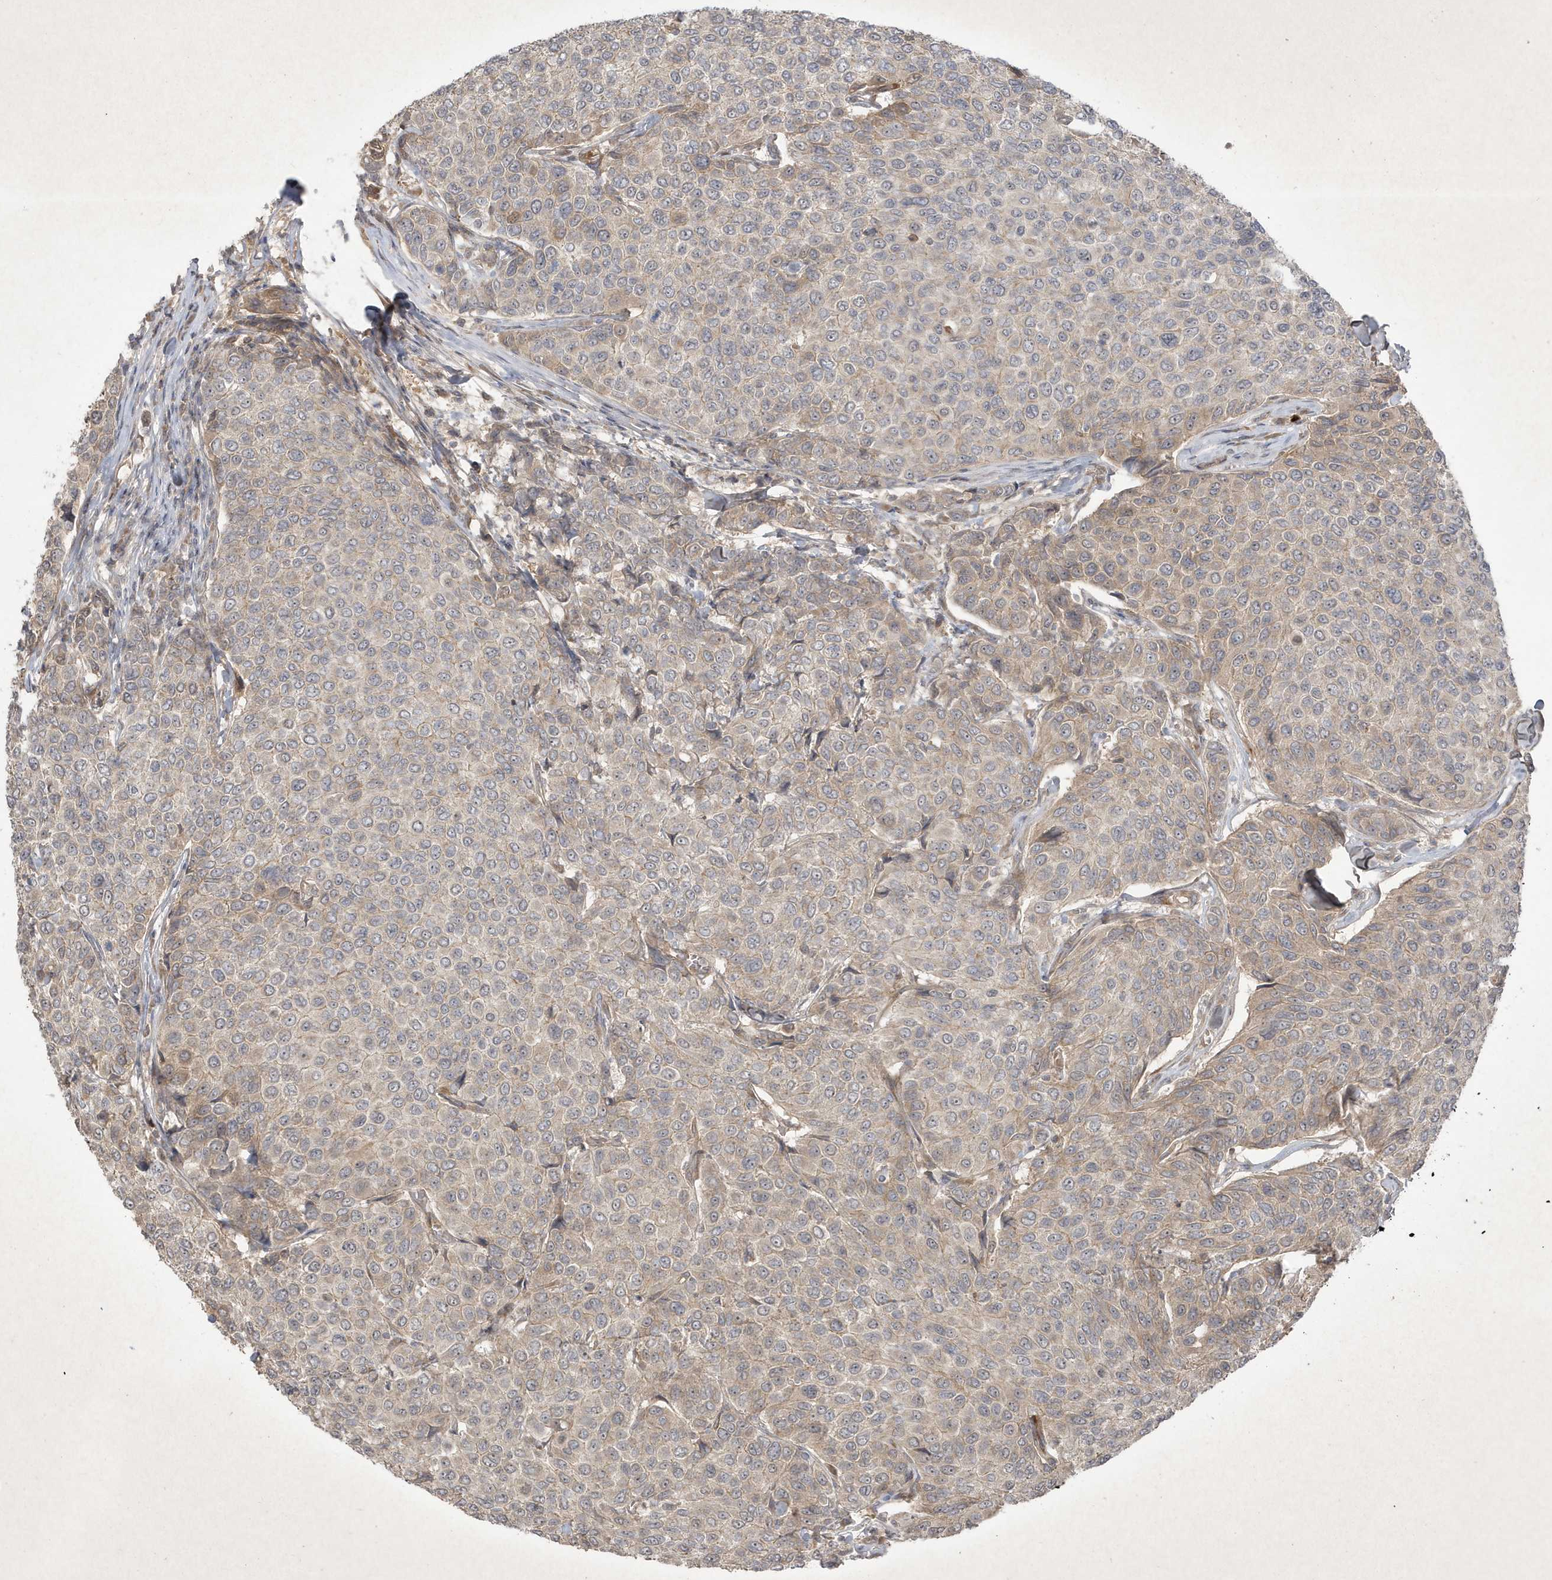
{"staining": {"intensity": "weak", "quantity": "<25%", "location": "cytoplasmic/membranous"}, "tissue": "breast cancer", "cell_type": "Tumor cells", "image_type": "cancer", "snomed": [{"axis": "morphology", "description": "Duct carcinoma"}, {"axis": "topography", "description": "Breast"}], "caption": "A micrograph of breast cancer (invasive ductal carcinoma) stained for a protein shows no brown staining in tumor cells.", "gene": "FAM83C", "patient": {"sex": "female", "age": 55}}